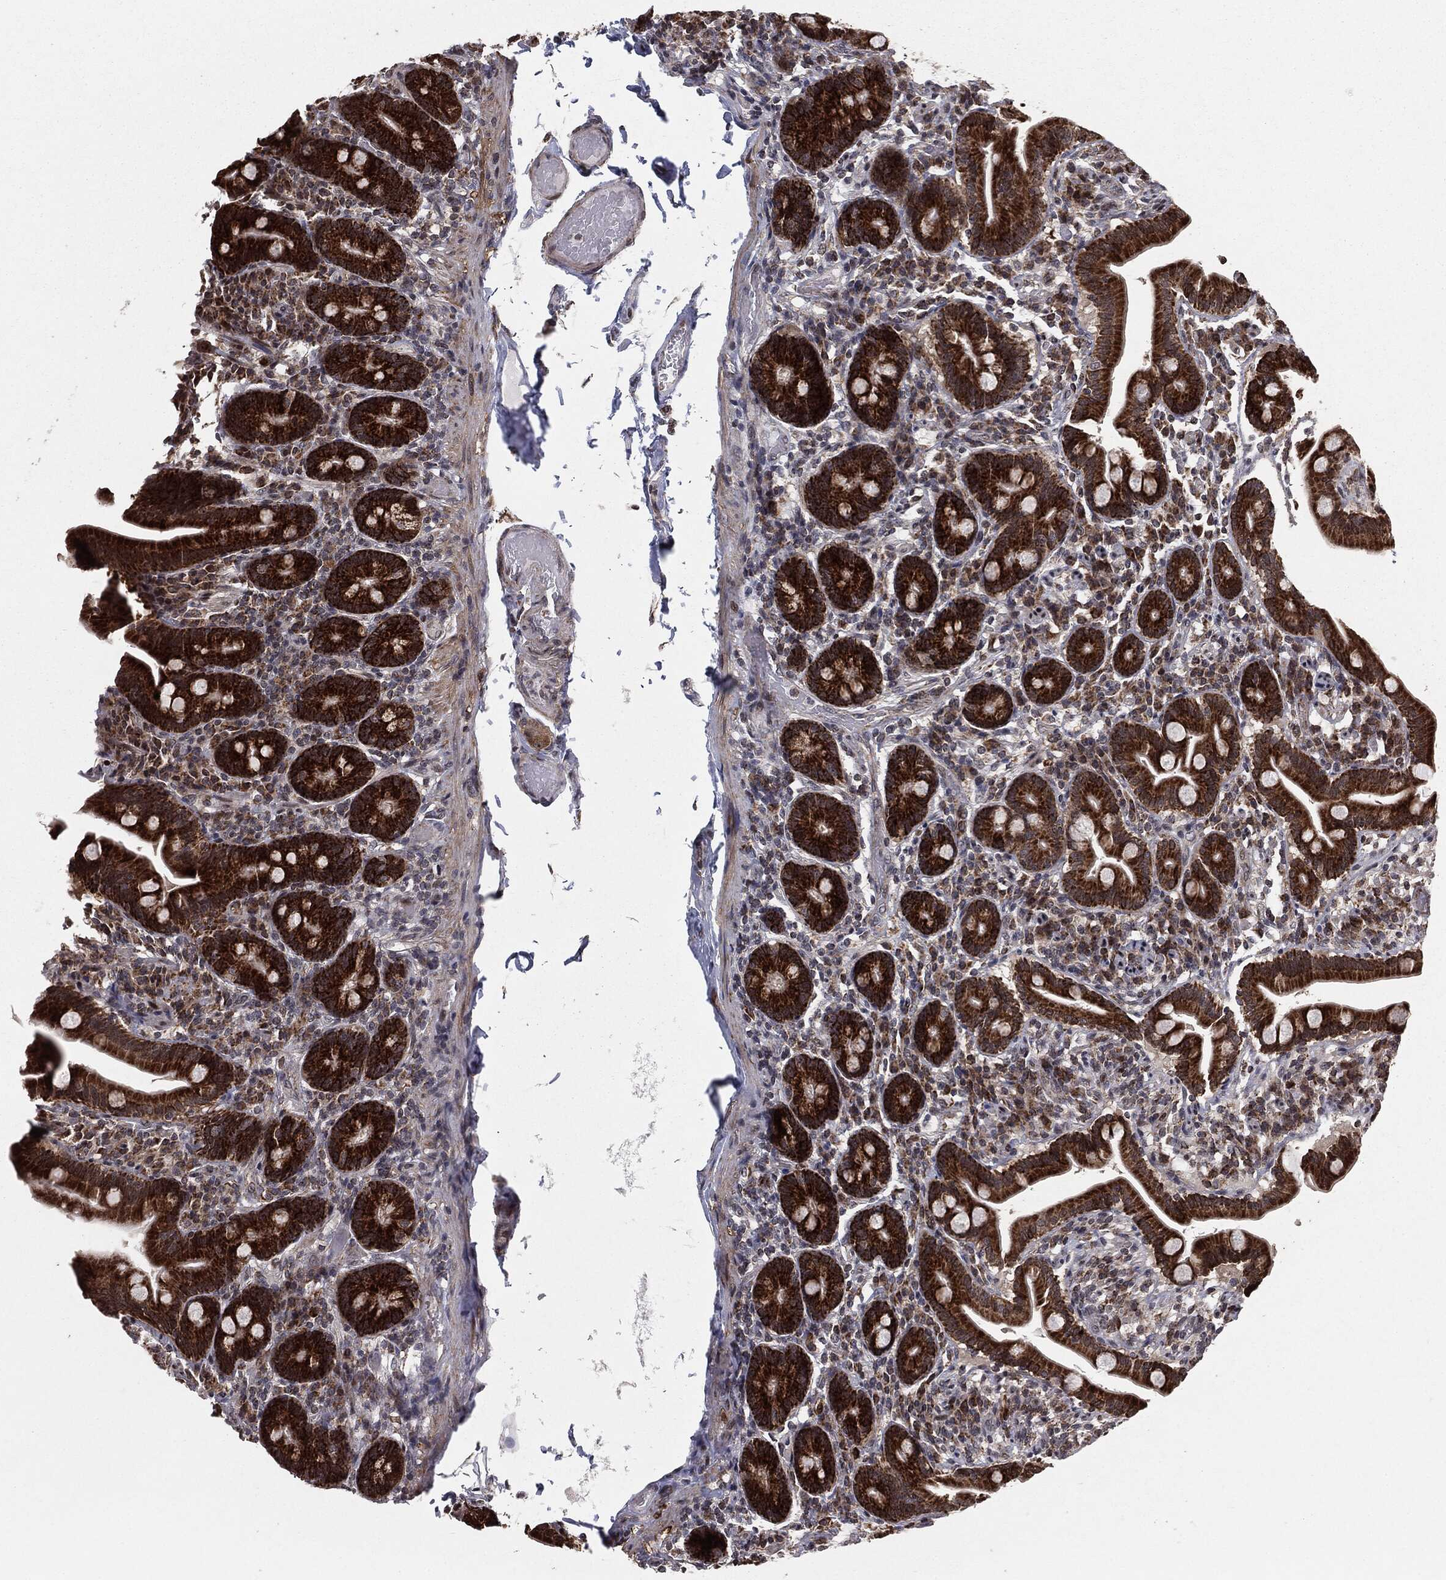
{"staining": {"intensity": "strong", "quantity": "25%-75%", "location": "cytoplasmic/membranous"}, "tissue": "small intestine", "cell_type": "Glandular cells", "image_type": "normal", "snomed": [{"axis": "morphology", "description": "Normal tissue, NOS"}, {"axis": "topography", "description": "Small intestine"}], "caption": "IHC of normal small intestine exhibits high levels of strong cytoplasmic/membranous positivity in about 25%-75% of glandular cells. (DAB = brown stain, brightfield microscopy at high magnification).", "gene": "CHCHD2", "patient": {"sex": "male", "age": 66}}